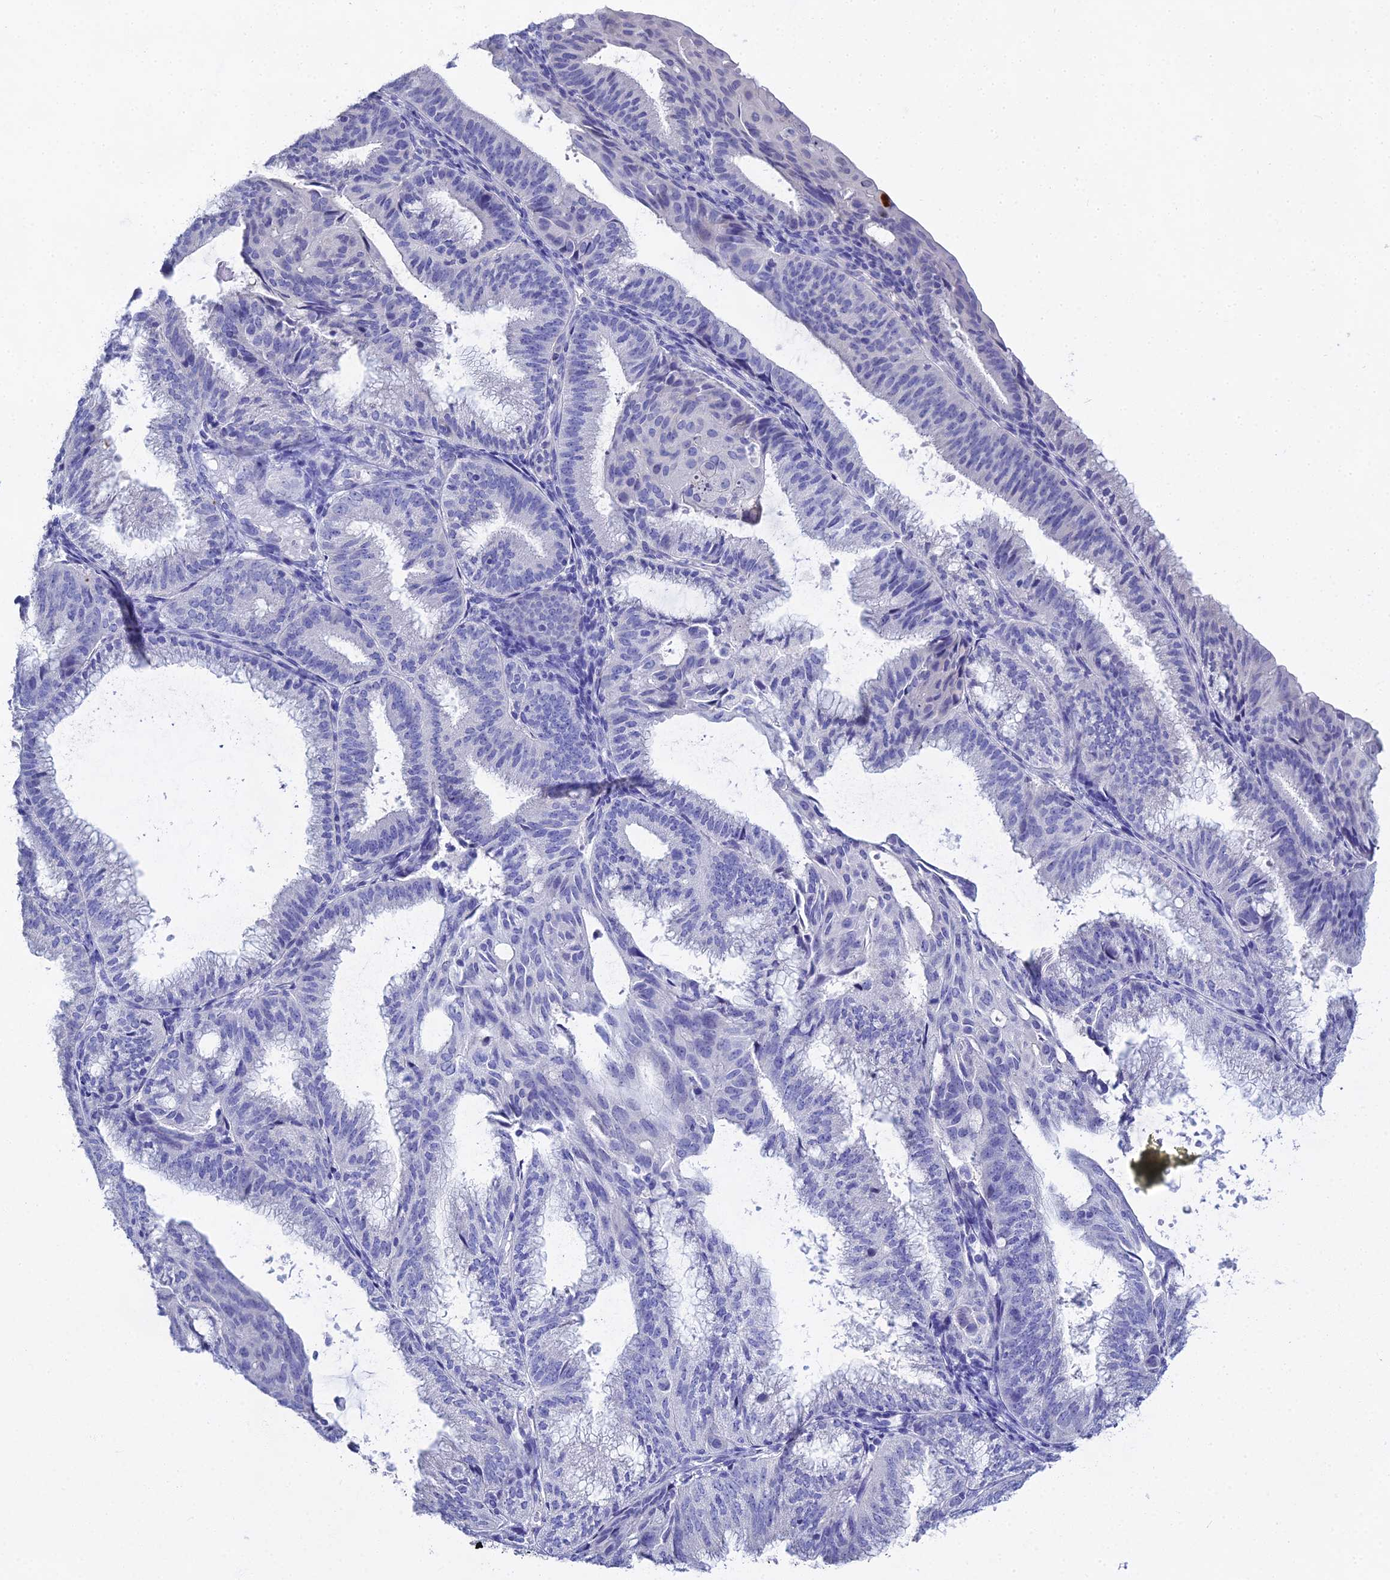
{"staining": {"intensity": "negative", "quantity": "none", "location": "none"}, "tissue": "endometrial cancer", "cell_type": "Tumor cells", "image_type": "cancer", "snomed": [{"axis": "morphology", "description": "Adenocarcinoma, NOS"}, {"axis": "topography", "description": "Endometrium"}], "caption": "Tumor cells are negative for brown protein staining in endometrial cancer.", "gene": "S100A7", "patient": {"sex": "female", "age": 49}}